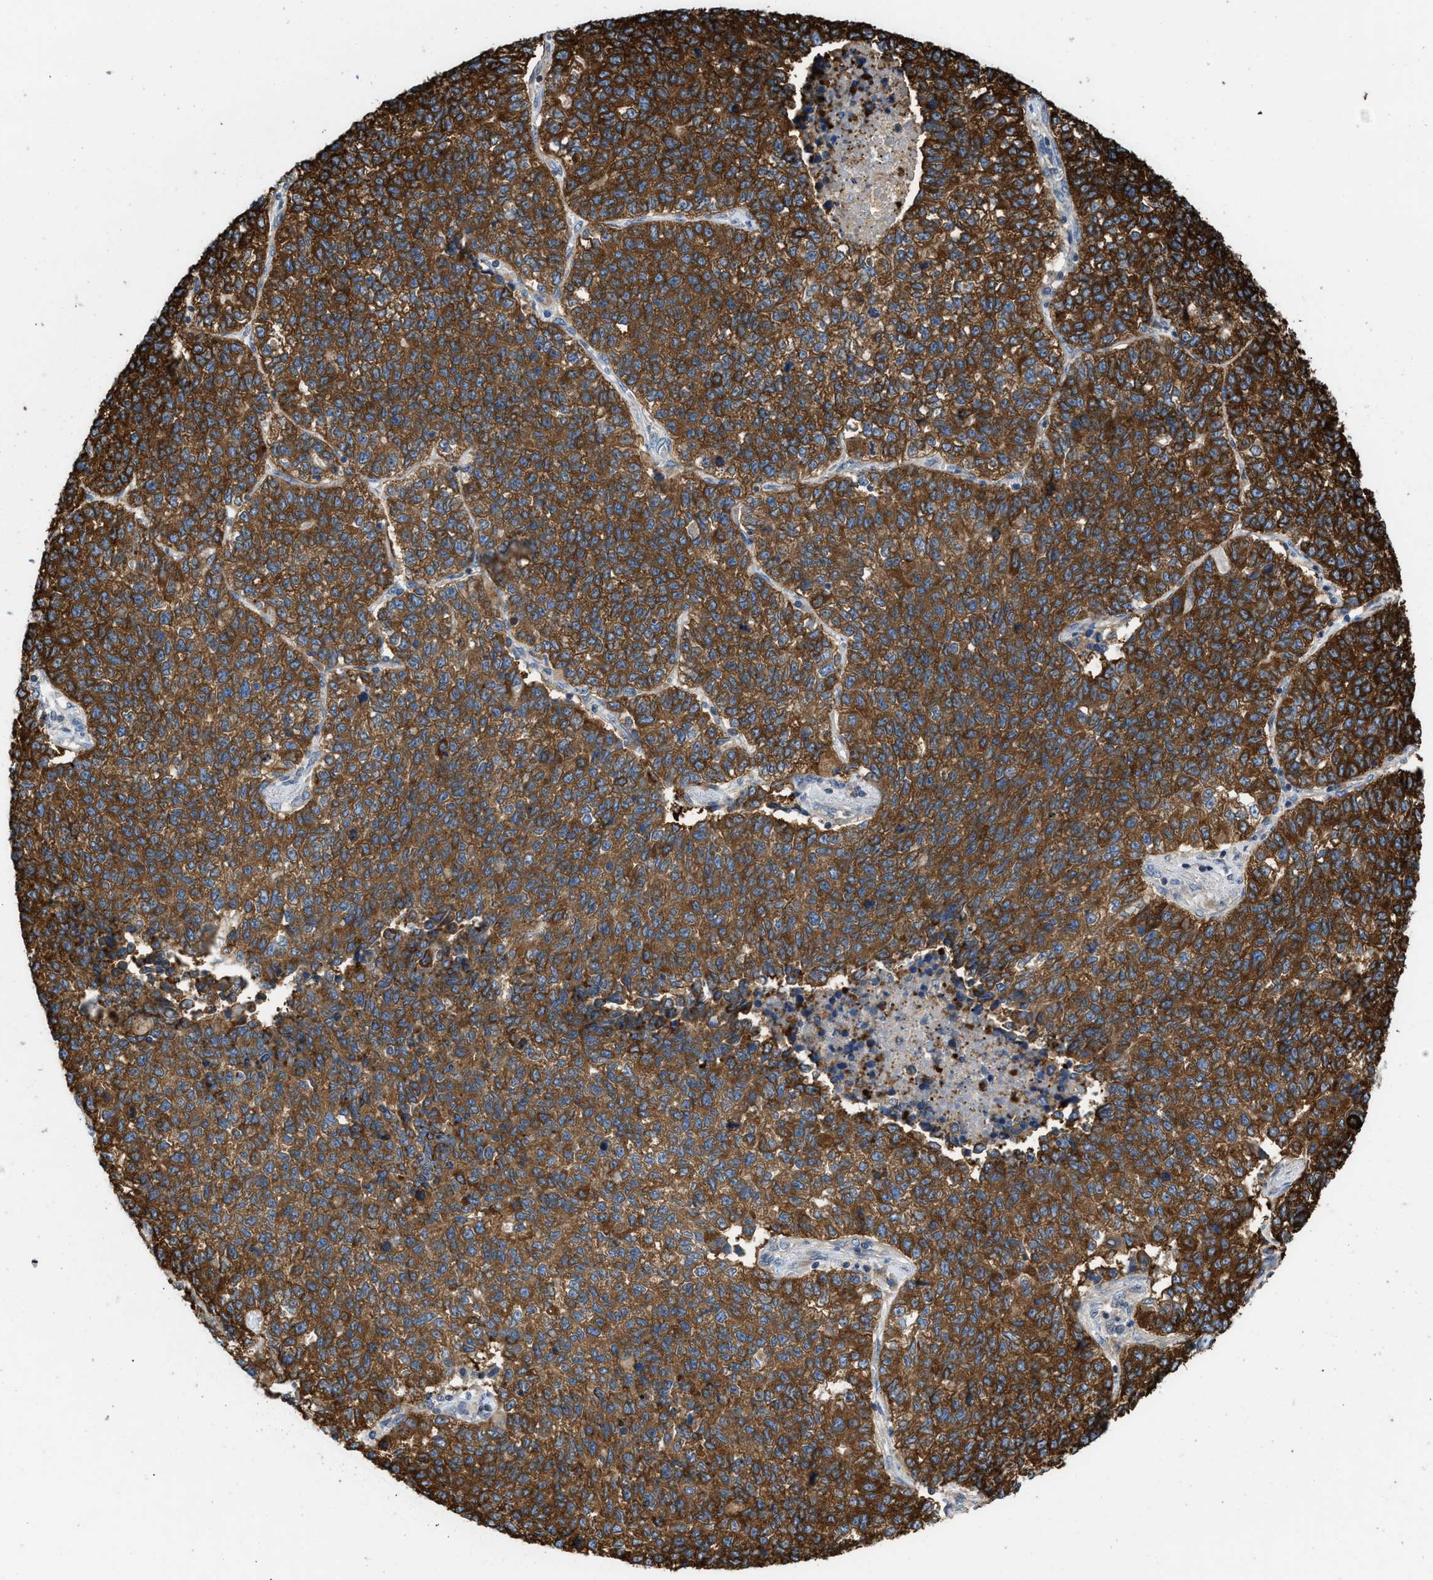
{"staining": {"intensity": "strong", "quantity": ">75%", "location": "cytoplasmic/membranous"}, "tissue": "lung cancer", "cell_type": "Tumor cells", "image_type": "cancer", "snomed": [{"axis": "morphology", "description": "Adenocarcinoma, NOS"}, {"axis": "topography", "description": "Lung"}], "caption": "Immunohistochemical staining of human adenocarcinoma (lung) exhibits high levels of strong cytoplasmic/membranous expression in approximately >75% of tumor cells.", "gene": "CHKB", "patient": {"sex": "male", "age": 49}}